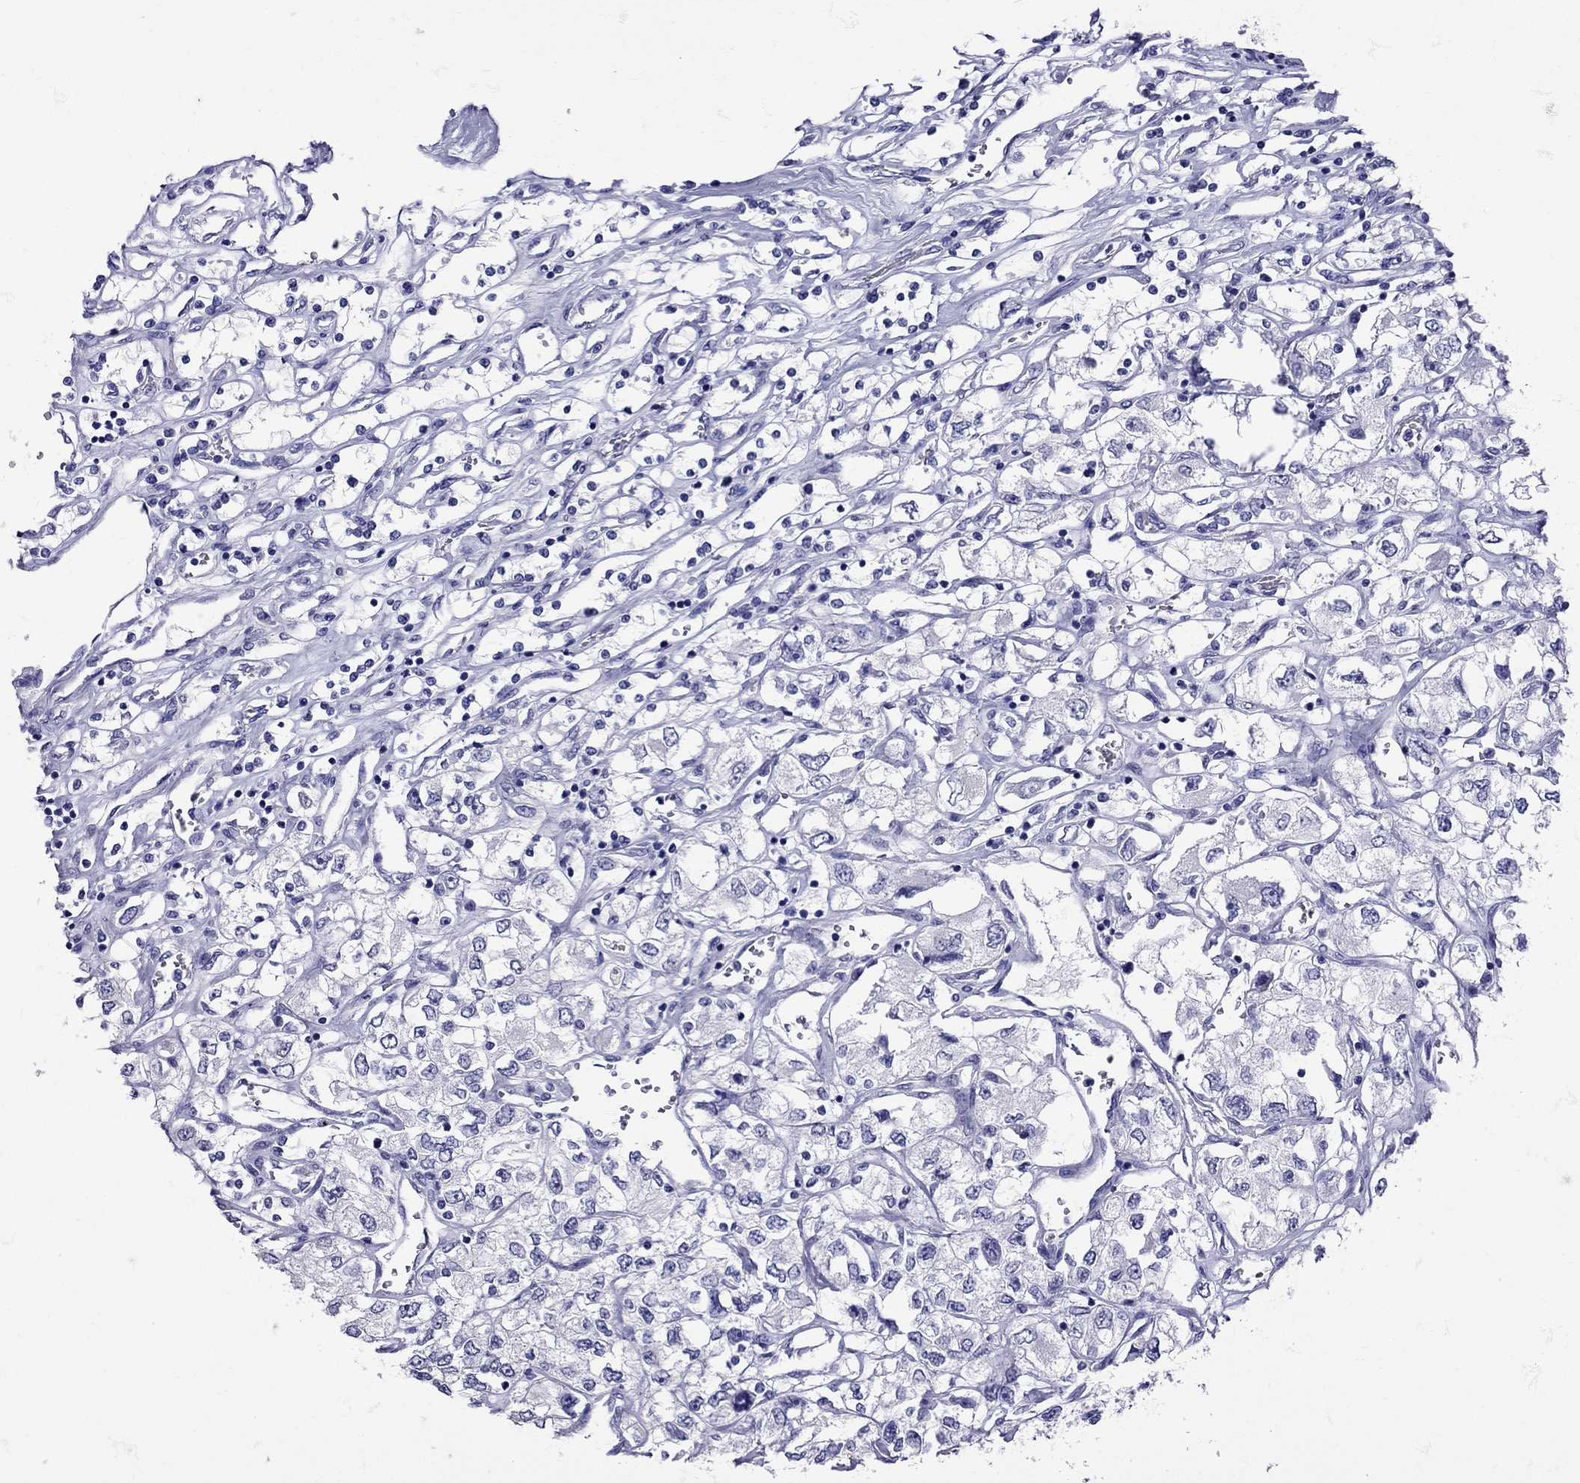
{"staining": {"intensity": "negative", "quantity": "none", "location": "none"}, "tissue": "renal cancer", "cell_type": "Tumor cells", "image_type": "cancer", "snomed": [{"axis": "morphology", "description": "Adenocarcinoma, NOS"}, {"axis": "topography", "description": "Kidney"}], "caption": "Tumor cells are negative for brown protein staining in renal cancer (adenocarcinoma).", "gene": "AVP", "patient": {"sex": "female", "age": 59}}